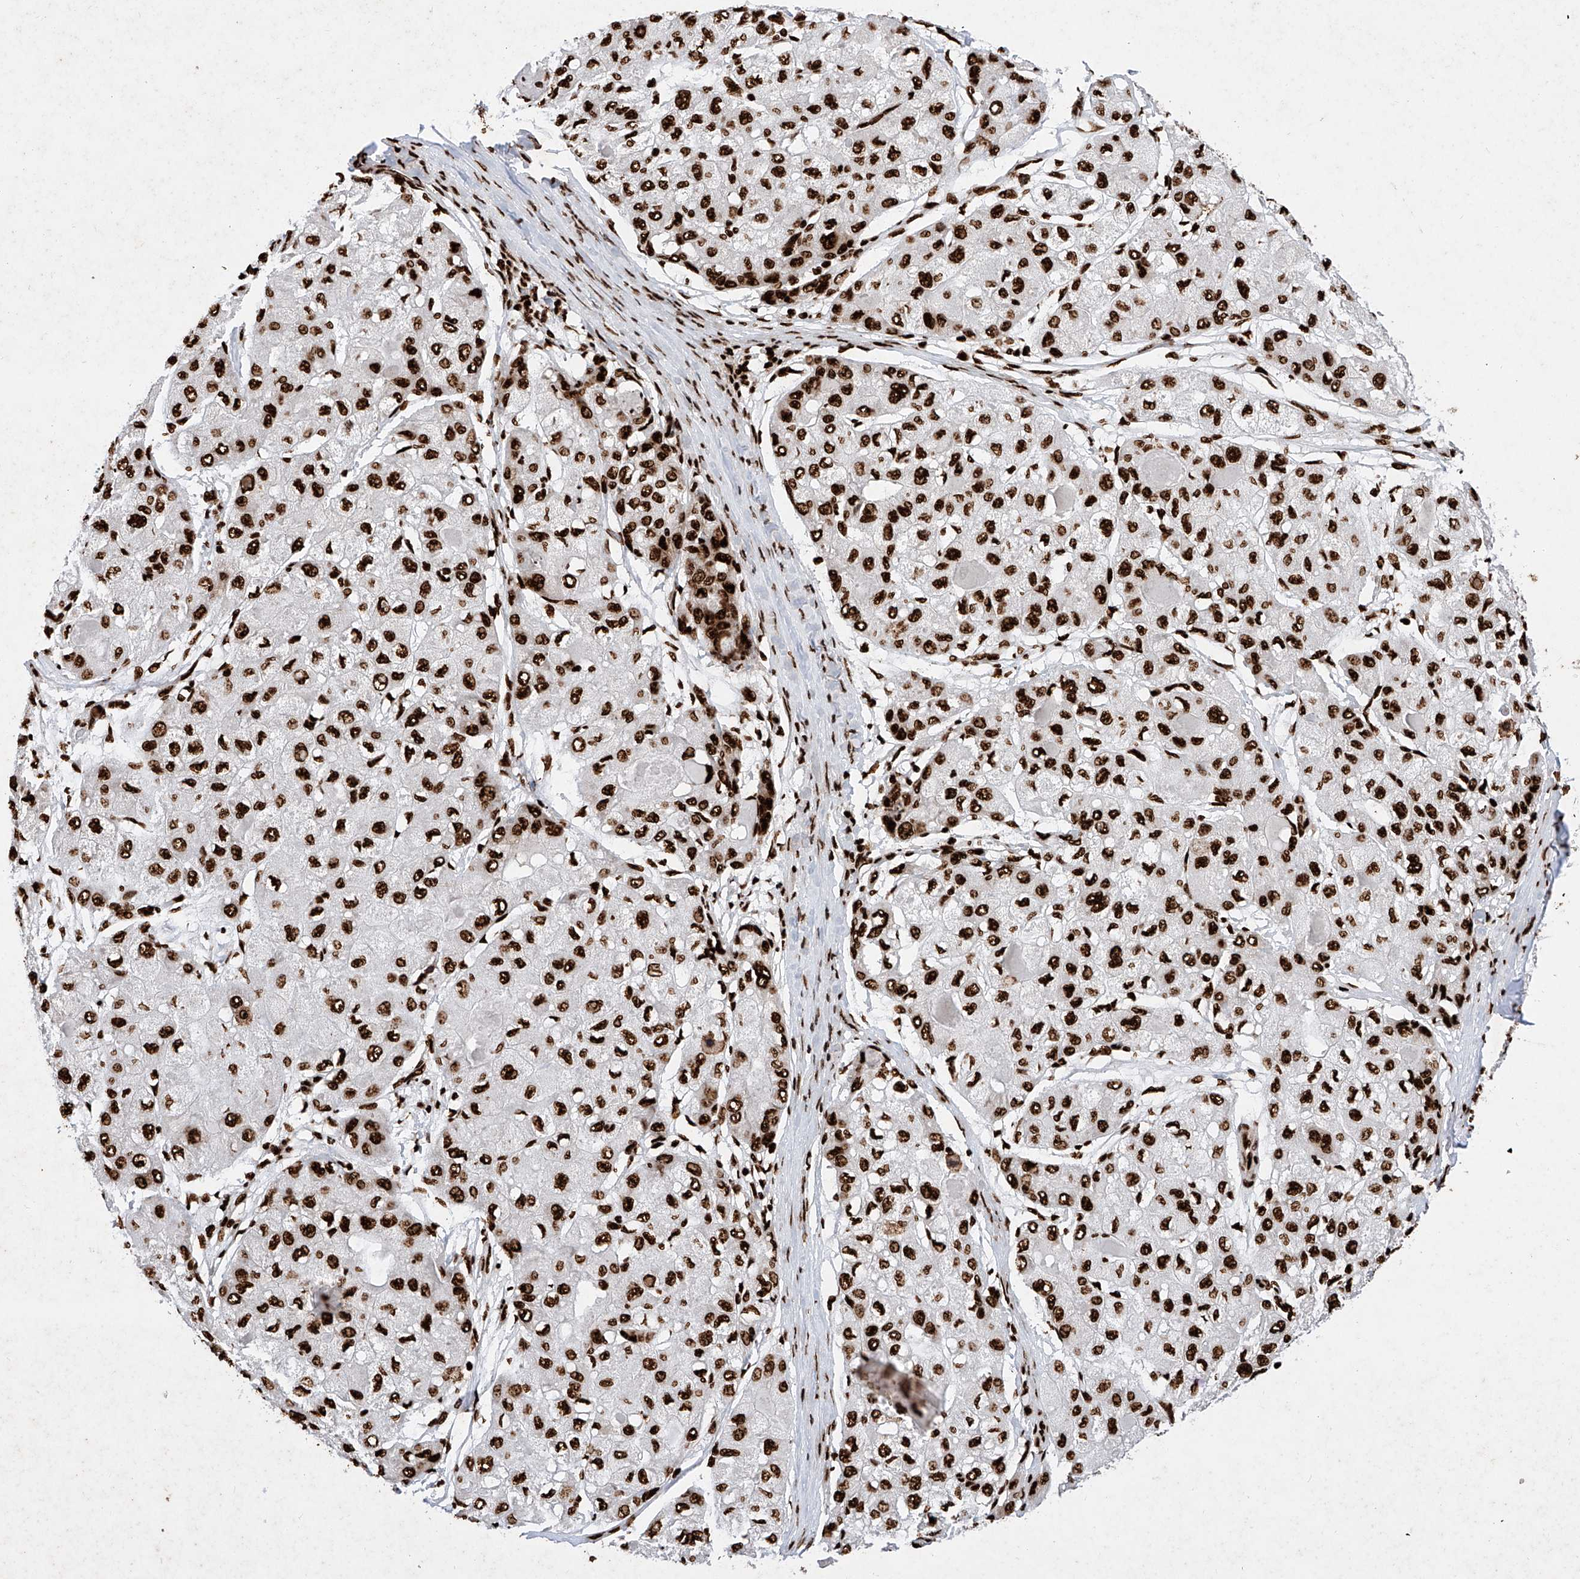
{"staining": {"intensity": "strong", "quantity": ">75%", "location": "nuclear"}, "tissue": "liver cancer", "cell_type": "Tumor cells", "image_type": "cancer", "snomed": [{"axis": "morphology", "description": "Carcinoma, Hepatocellular, NOS"}, {"axis": "topography", "description": "Liver"}], "caption": "Hepatocellular carcinoma (liver) was stained to show a protein in brown. There is high levels of strong nuclear expression in about >75% of tumor cells. (Stains: DAB (3,3'-diaminobenzidine) in brown, nuclei in blue, Microscopy: brightfield microscopy at high magnification).", "gene": "SRSF6", "patient": {"sex": "male", "age": 80}}